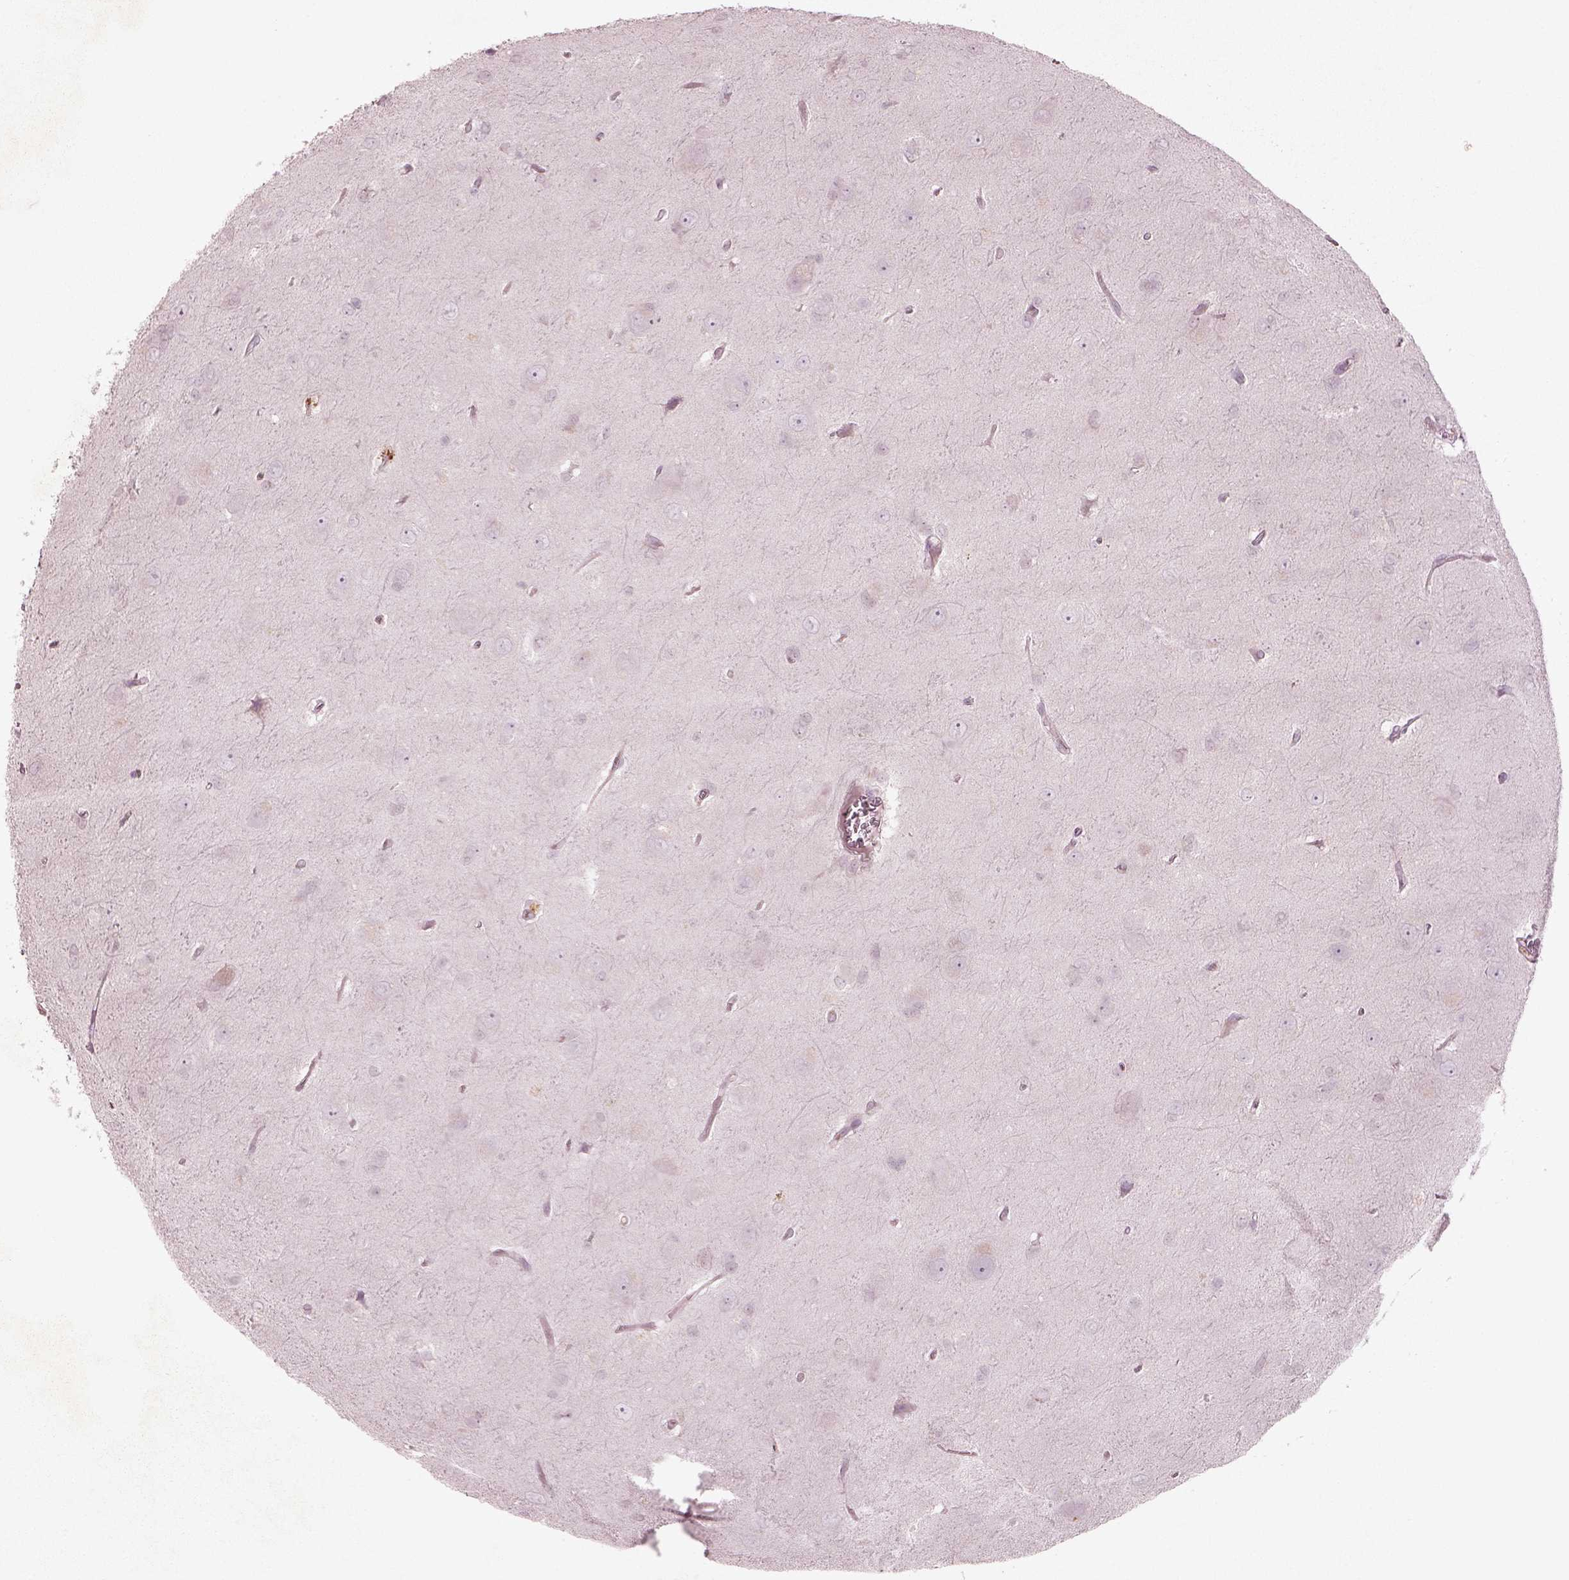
{"staining": {"intensity": "negative", "quantity": "none", "location": "none"}, "tissue": "glioma", "cell_type": "Tumor cells", "image_type": "cancer", "snomed": [{"axis": "morphology", "description": "Glioma, malignant, Low grade"}, {"axis": "topography", "description": "Brain"}], "caption": "Glioma stained for a protein using immunohistochemistry shows no positivity tumor cells.", "gene": "DUOXA2", "patient": {"sex": "male", "age": 58}}